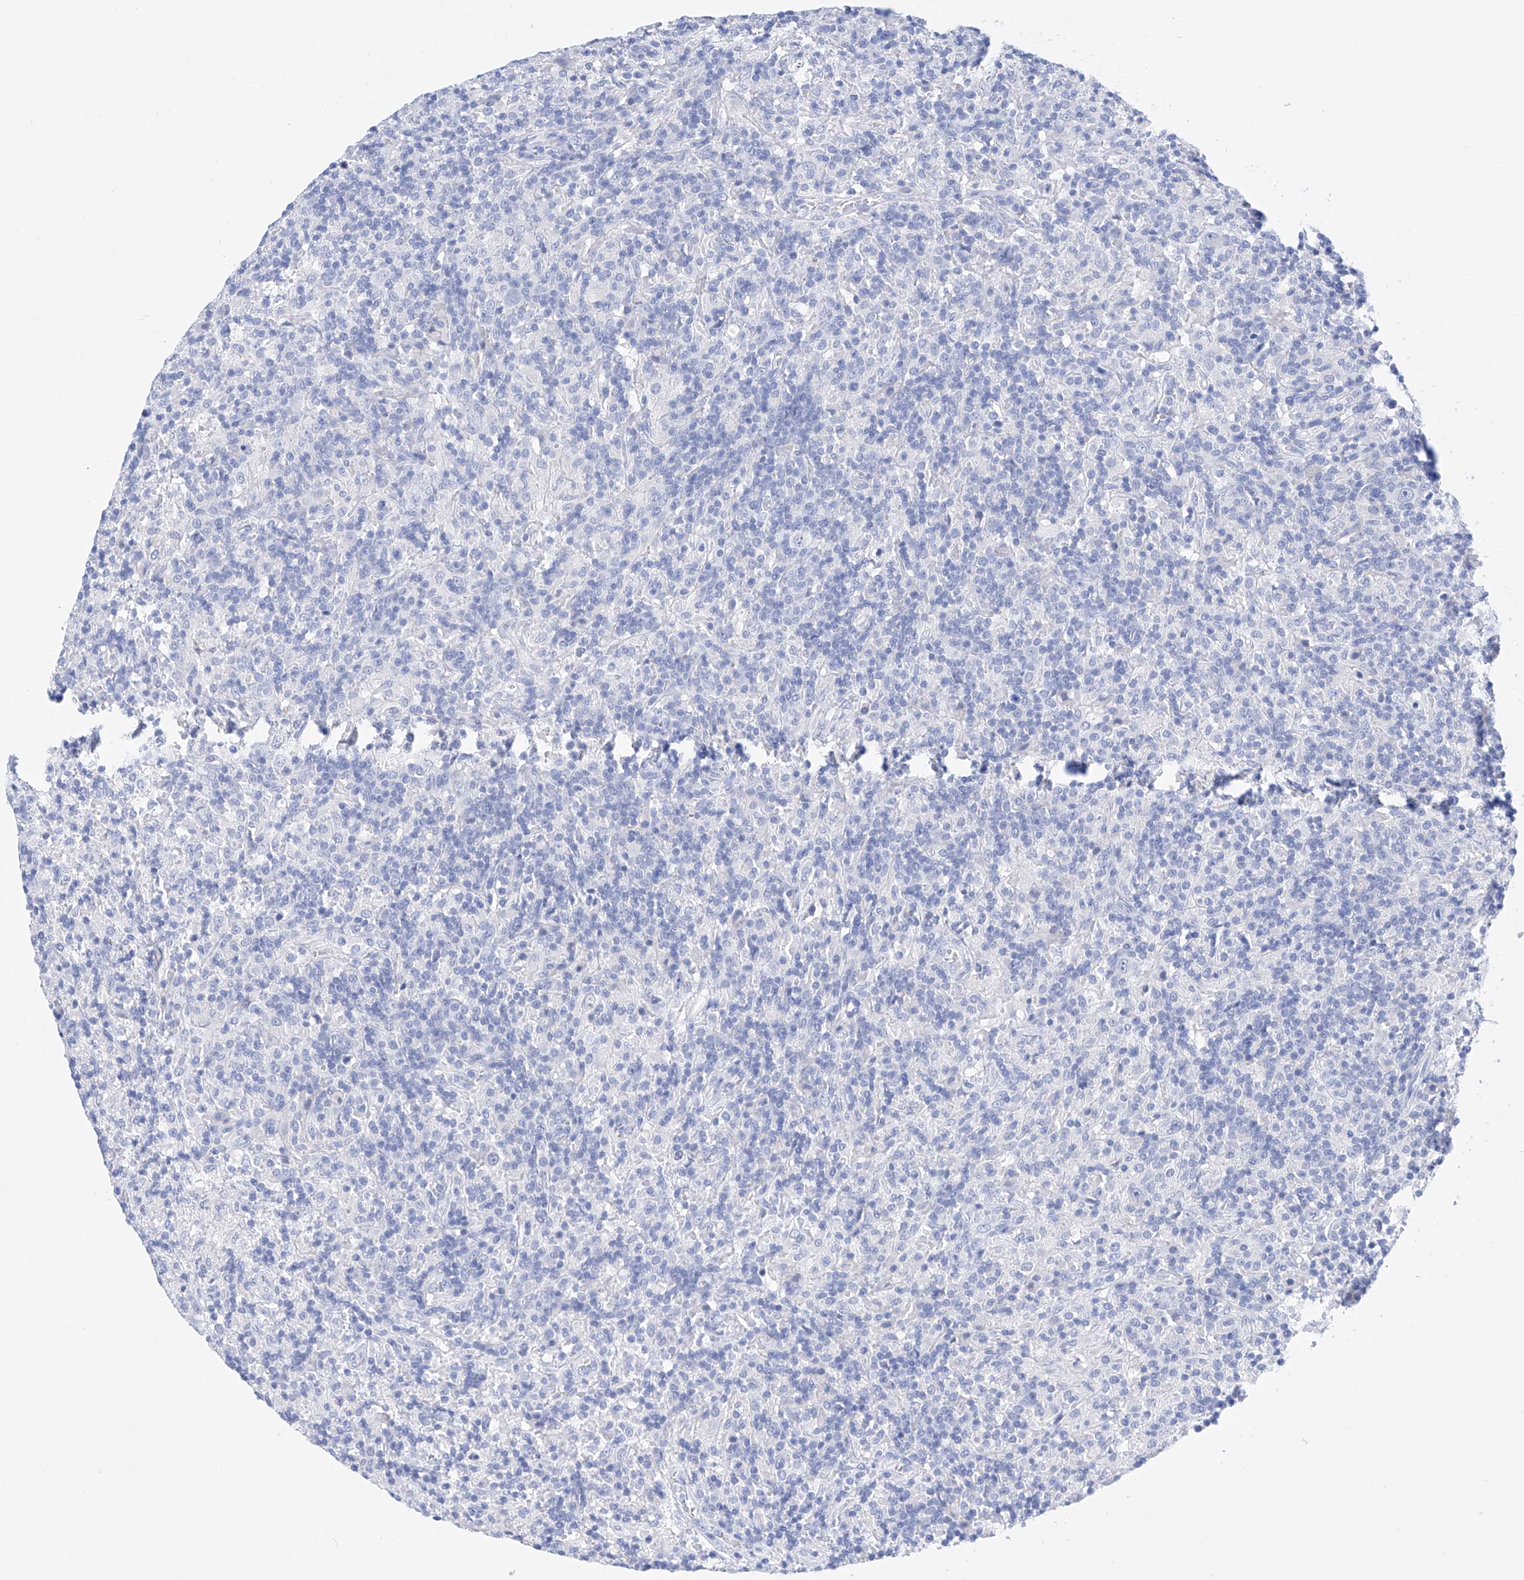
{"staining": {"intensity": "negative", "quantity": "none", "location": "none"}, "tissue": "lymphoma", "cell_type": "Tumor cells", "image_type": "cancer", "snomed": [{"axis": "morphology", "description": "Hodgkin's disease, NOS"}, {"axis": "topography", "description": "Lymph node"}], "caption": "This is a micrograph of IHC staining of Hodgkin's disease, which shows no expression in tumor cells.", "gene": "LURAP1", "patient": {"sex": "male", "age": 70}}